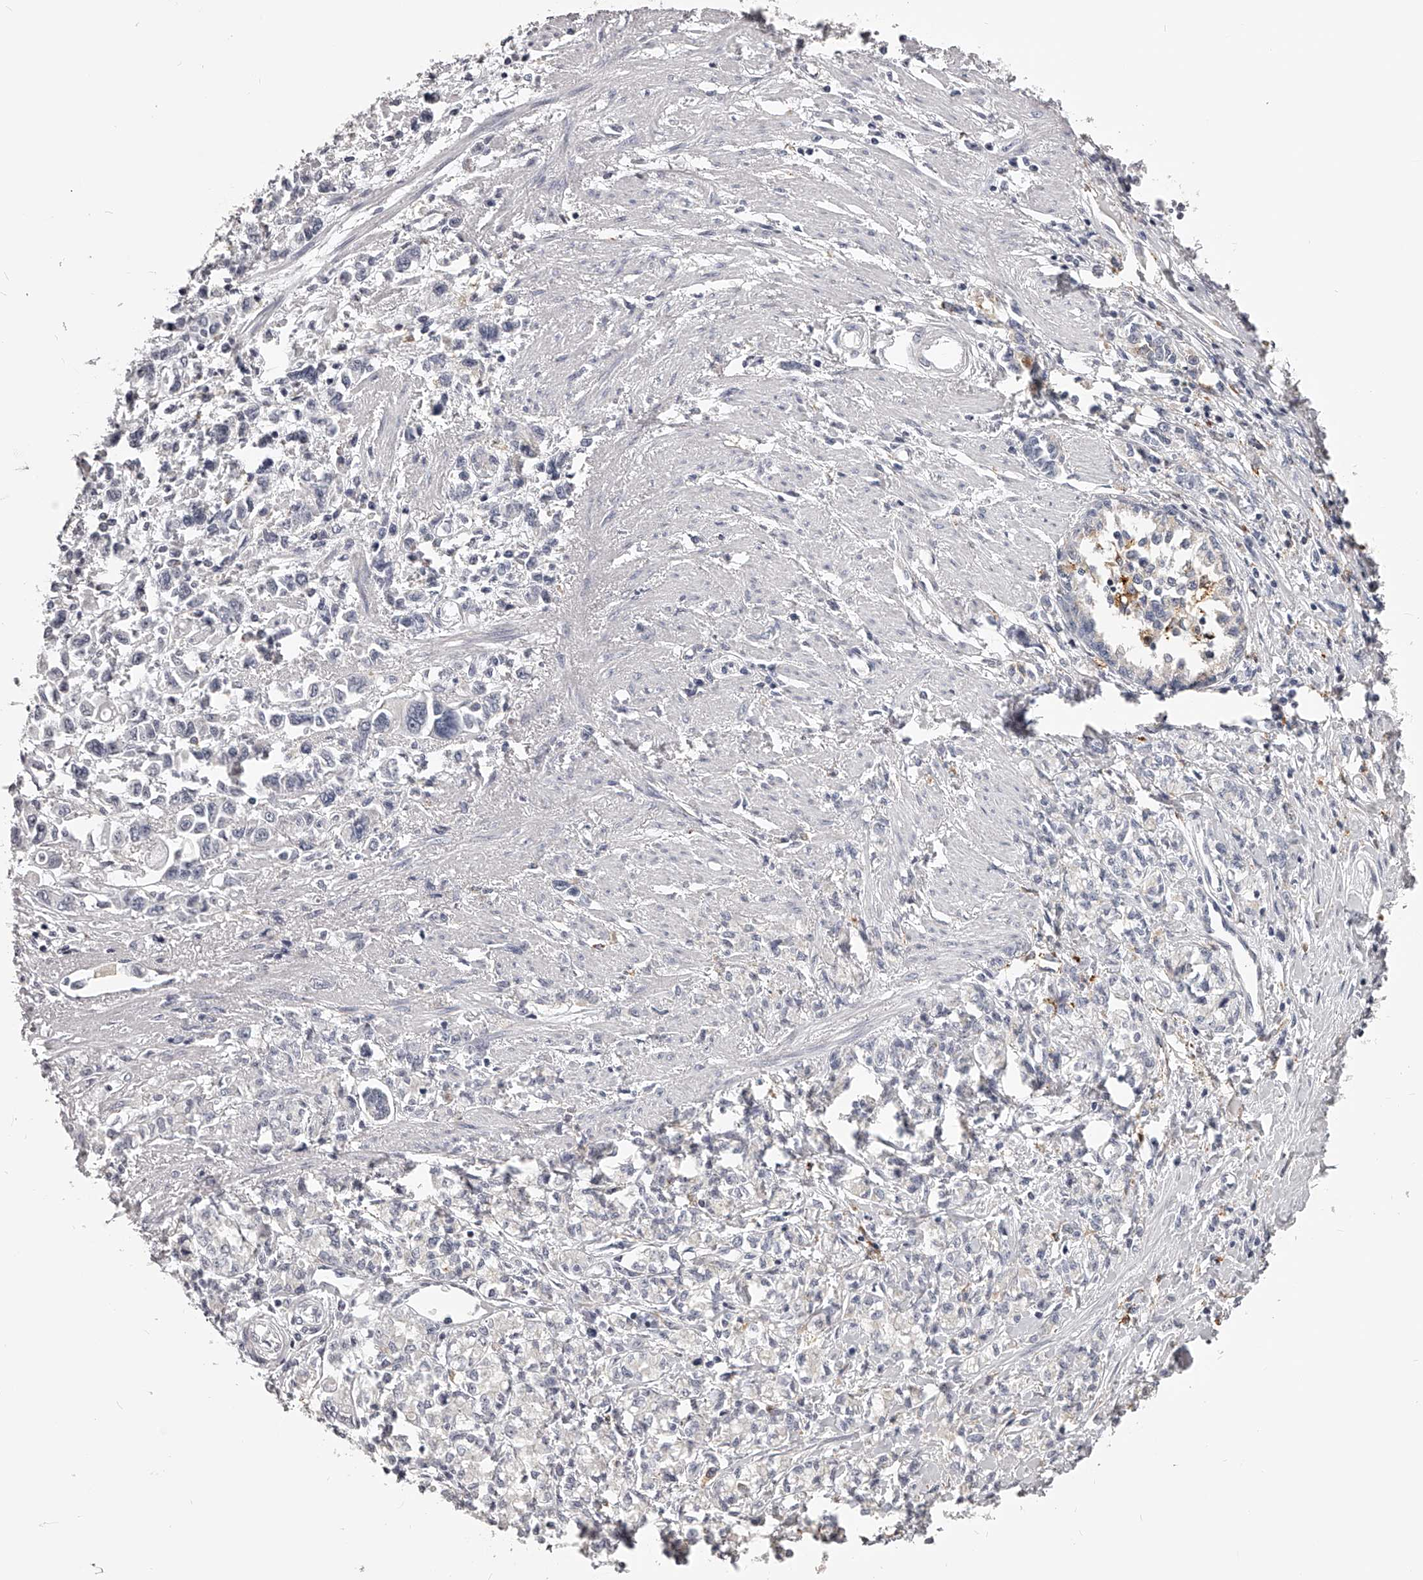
{"staining": {"intensity": "negative", "quantity": "none", "location": "none"}, "tissue": "stomach cancer", "cell_type": "Tumor cells", "image_type": "cancer", "snomed": [{"axis": "morphology", "description": "Adenocarcinoma, NOS"}, {"axis": "topography", "description": "Stomach"}], "caption": "Stomach cancer (adenocarcinoma) stained for a protein using immunohistochemistry (IHC) displays no expression tumor cells.", "gene": "DMRT1", "patient": {"sex": "female", "age": 76}}